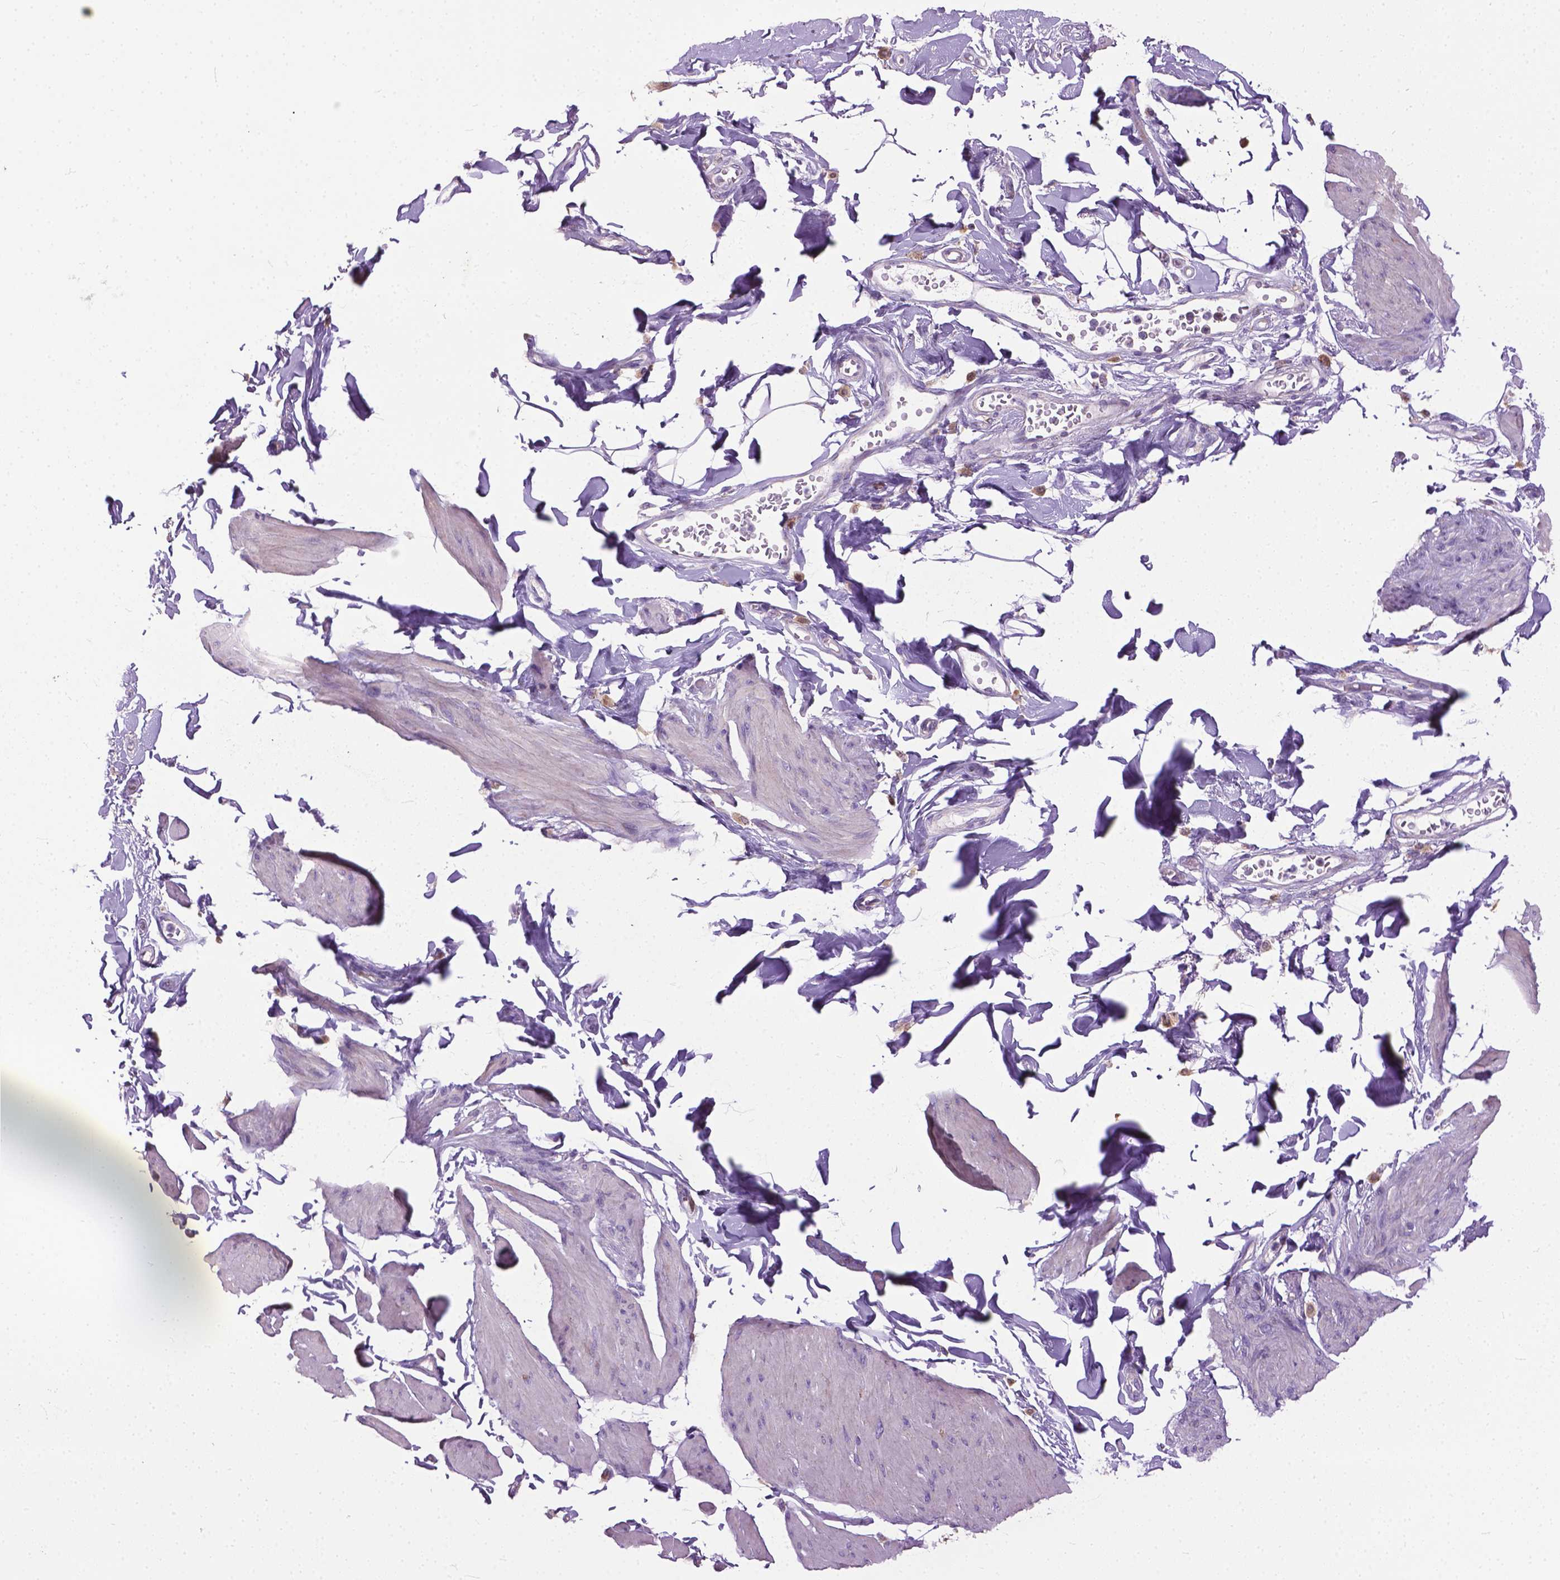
{"staining": {"intensity": "negative", "quantity": "none", "location": "none"}, "tissue": "smooth muscle", "cell_type": "Smooth muscle cells", "image_type": "normal", "snomed": [{"axis": "morphology", "description": "Normal tissue, NOS"}, {"axis": "topography", "description": "Adipose tissue"}, {"axis": "topography", "description": "Smooth muscle"}, {"axis": "topography", "description": "Peripheral nerve tissue"}], "caption": "This is an IHC micrograph of benign human smooth muscle. There is no positivity in smooth muscle cells.", "gene": "VDAC1", "patient": {"sex": "male", "age": 83}}